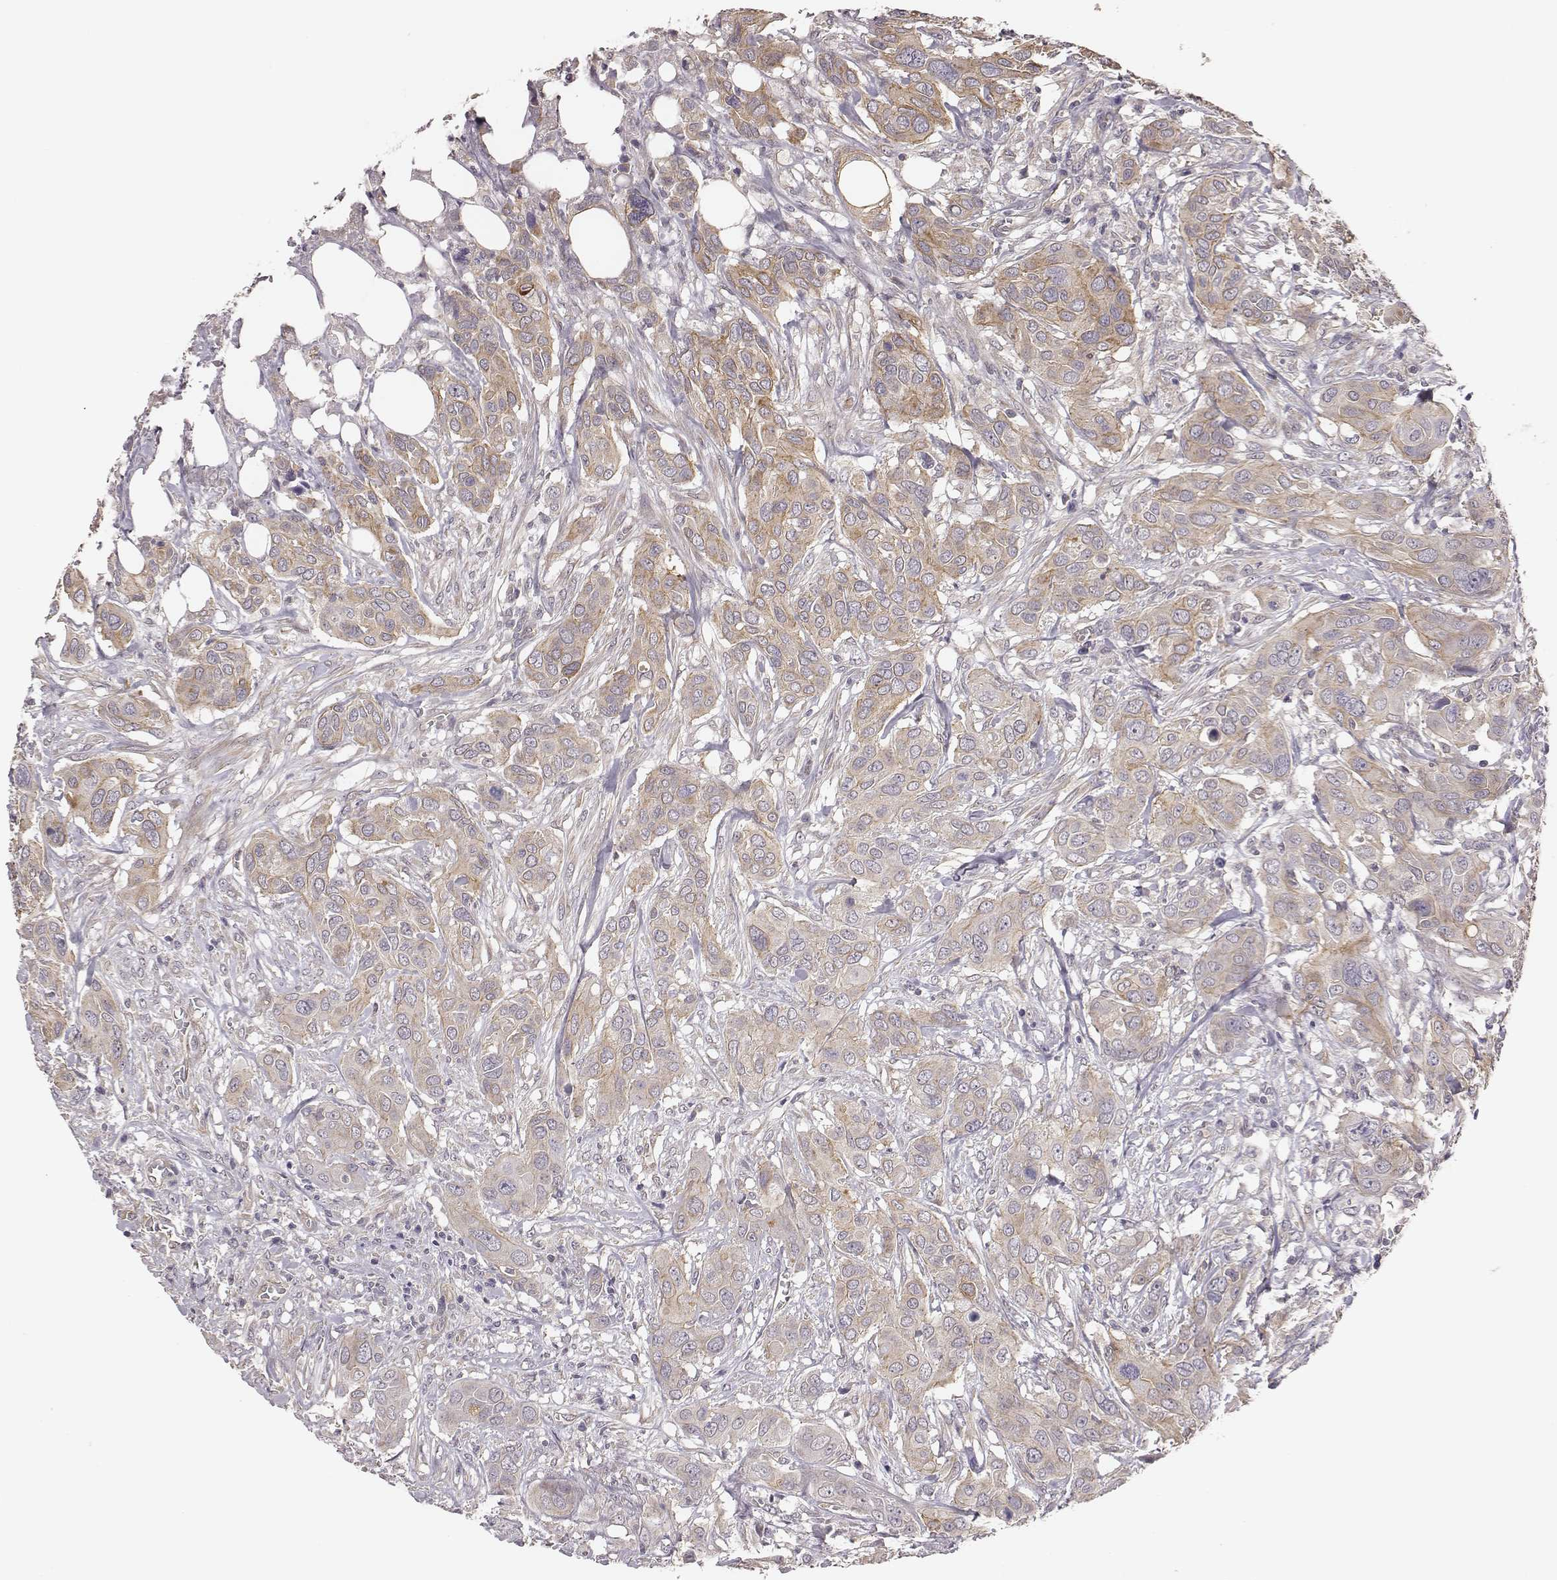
{"staining": {"intensity": "weak", "quantity": "25%-75%", "location": "cytoplasmic/membranous"}, "tissue": "urothelial cancer", "cell_type": "Tumor cells", "image_type": "cancer", "snomed": [{"axis": "morphology", "description": "Urothelial carcinoma, NOS"}, {"axis": "morphology", "description": "Urothelial carcinoma, High grade"}, {"axis": "topography", "description": "Urinary bladder"}], "caption": "Human high-grade urothelial carcinoma stained with a brown dye exhibits weak cytoplasmic/membranous positive staining in about 25%-75% of tumor cells.", "gene": "SCARF1", "patient": {"sex": "male", "age": 63}}